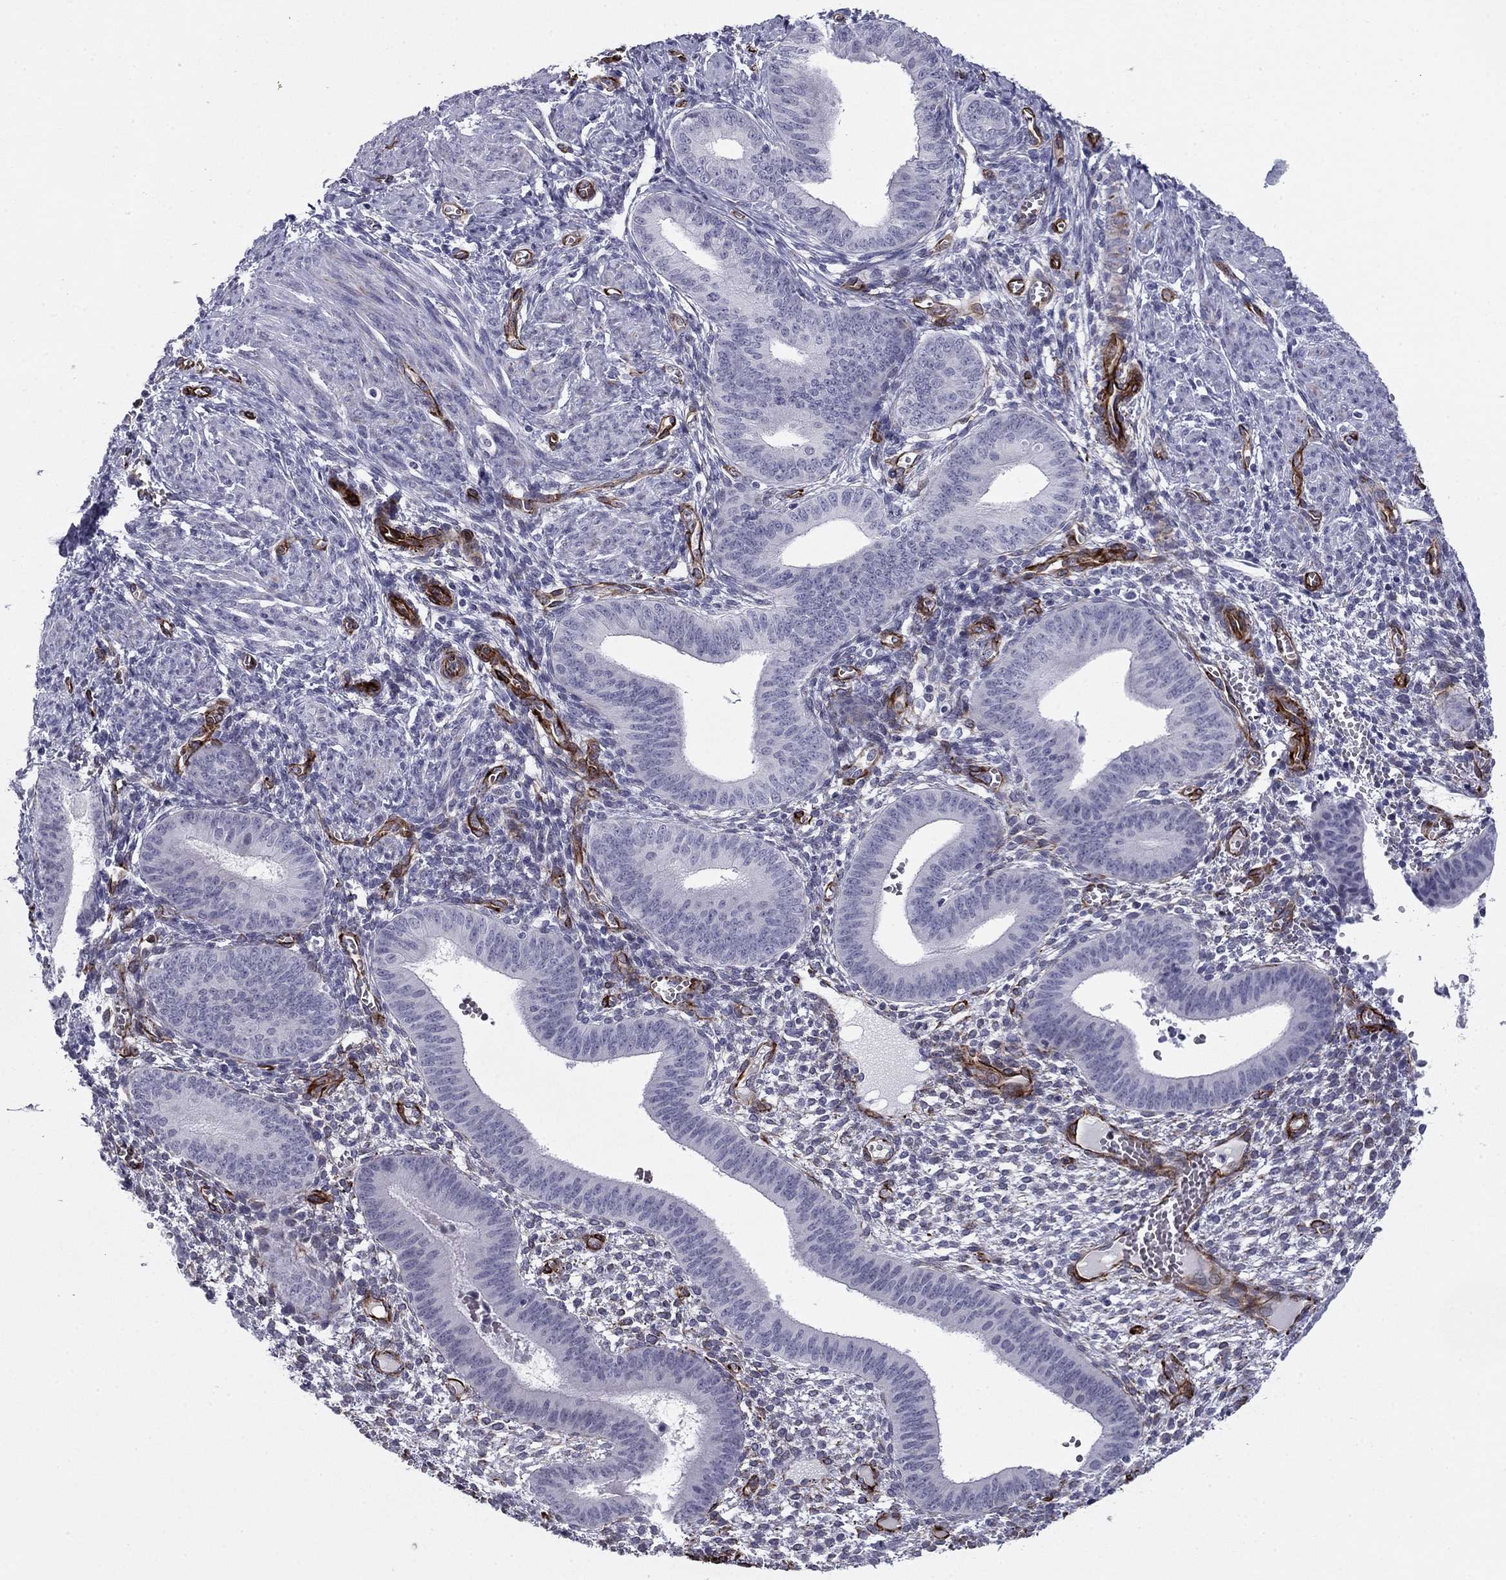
{"staining": {"intensity": "negative", "quantity": "none", "location": "none"}, "tissue": "endometrium", "cell_type": "Cells in endometrial stroma", "image_type": "normal", "snomed": [{"axis": "morphology", "description": "Normal tissue, NOS"}, {"axis": "topography", "description": "Endometrium"}], "caption": "IHC image of unremarkable endometrium: endometrium stained with DAB demonstrates no significant protein positivity in cells in endometrial stroma. (Immunohistochemistry, brightfield microscopy, high magnification).", "gene": "ANKS4B", "patient": {"sex": "female", "age": 42}}